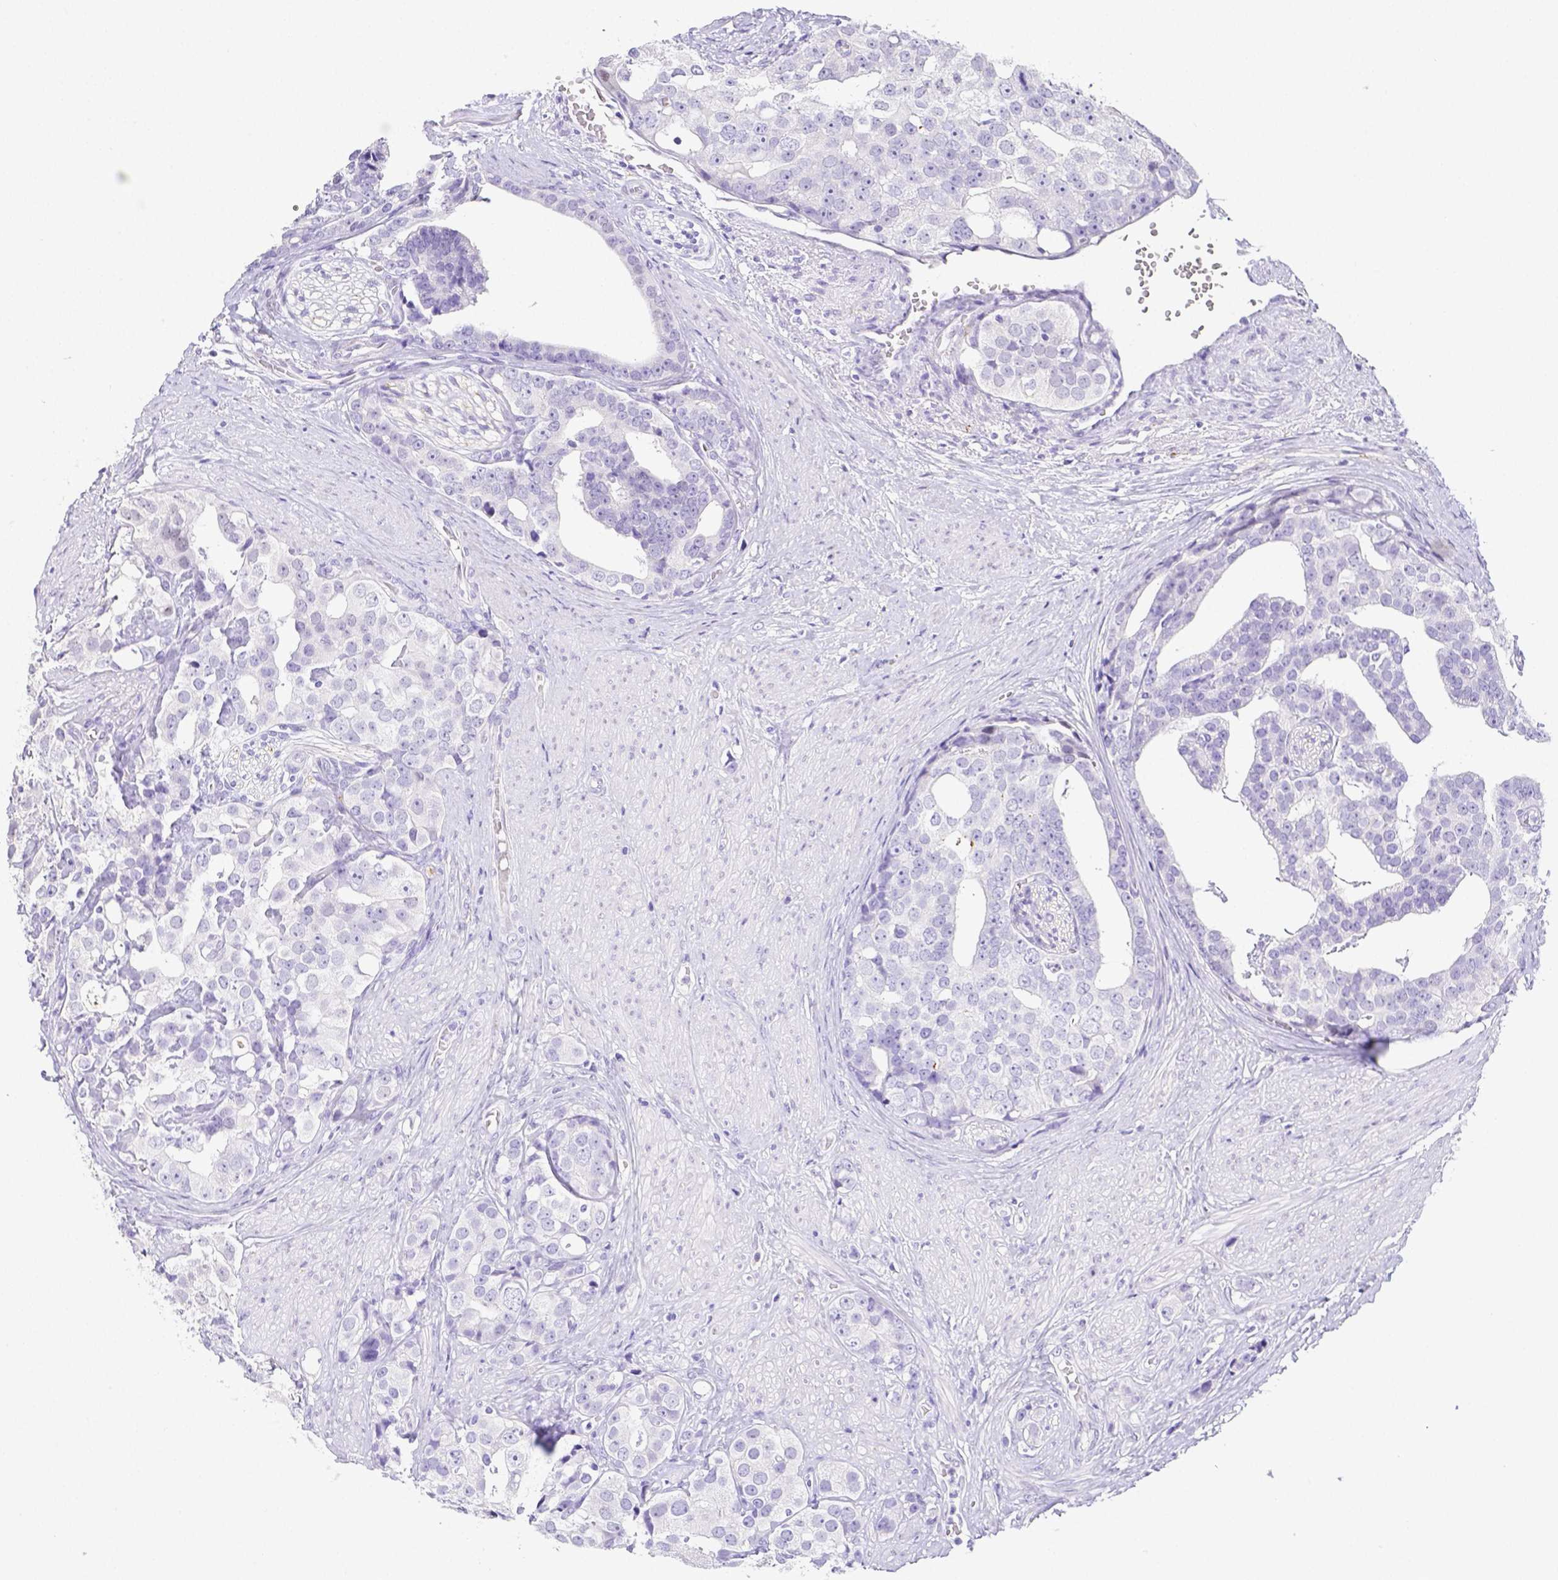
{"staining": {"intensity": "negative", "quantity": "none", "location": "none"}, "tissue": "prostate cancer", "cell_type": "Tumor cells", "image_type": "cancer", "snomed": [{"axis": "morphology", "description": "Adenocarcinoma, High grade"}, {"axis": "topography", "description": "Prostate"}], "caption": "IHC photomicrograph of neoplastic tissue: adenocarcinoma (high-grade) (prostate) stained with DAB (3,3'-diaminobenzidine) displays no significant protein positivity in tumor cells. The staining is performed using DAB (3,3'-diaminobenzidine) brown chromogen with nuclei counter-stained in using hematoxylin.", "gene": "ARHGAP36", "patient": {"sex": "male", "age": 71}}